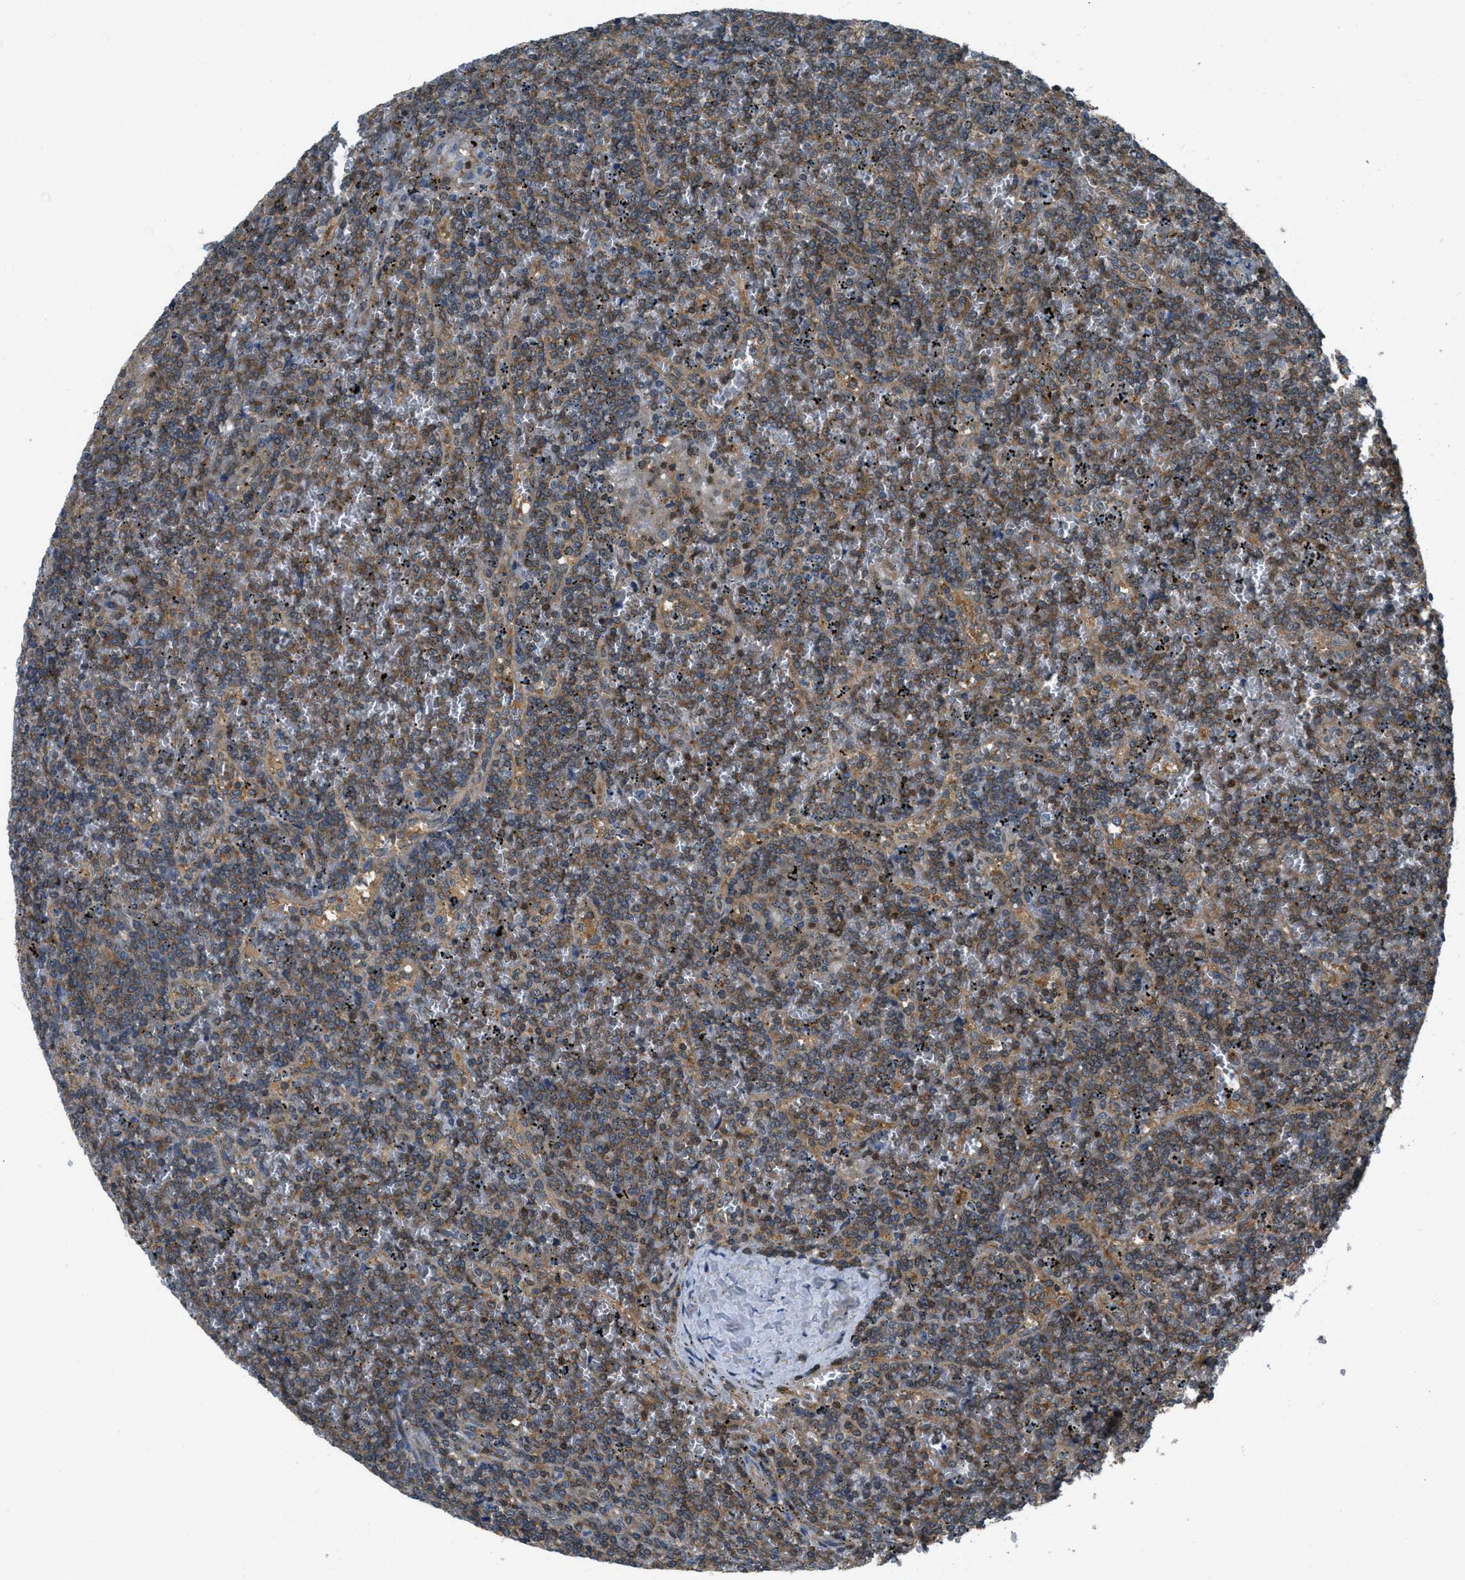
{"staining": {"intensity": "moderate", "quantity": ">75%", "location": "cytoplasmic/membranous"}, "tissue": "lymphoma", "cell_type": "Tumor cells", "image_type": "cancer", "snomed": [{"axis": "morphology", "description": "Malignant lymphoma, non-Hodgkin's type, Low grade"}, {"axis": "topography", "description": "Spleen"}], "caption": "Immunohistochemistry (IHC) micrograph of neoplastic tissue: human low-grade malignant lymphoma, non-Hodgkin's type stained using immunohistochemistry (IHC) exhibits medium levels of moderate protein expression localized specifically in the cytoplasmic/membranous of tumor cells, appearing as a cytoplasmic/membranous brown color.", "gene": "PIP5K1C", "patient": {"sex": "female", "age": 19}}